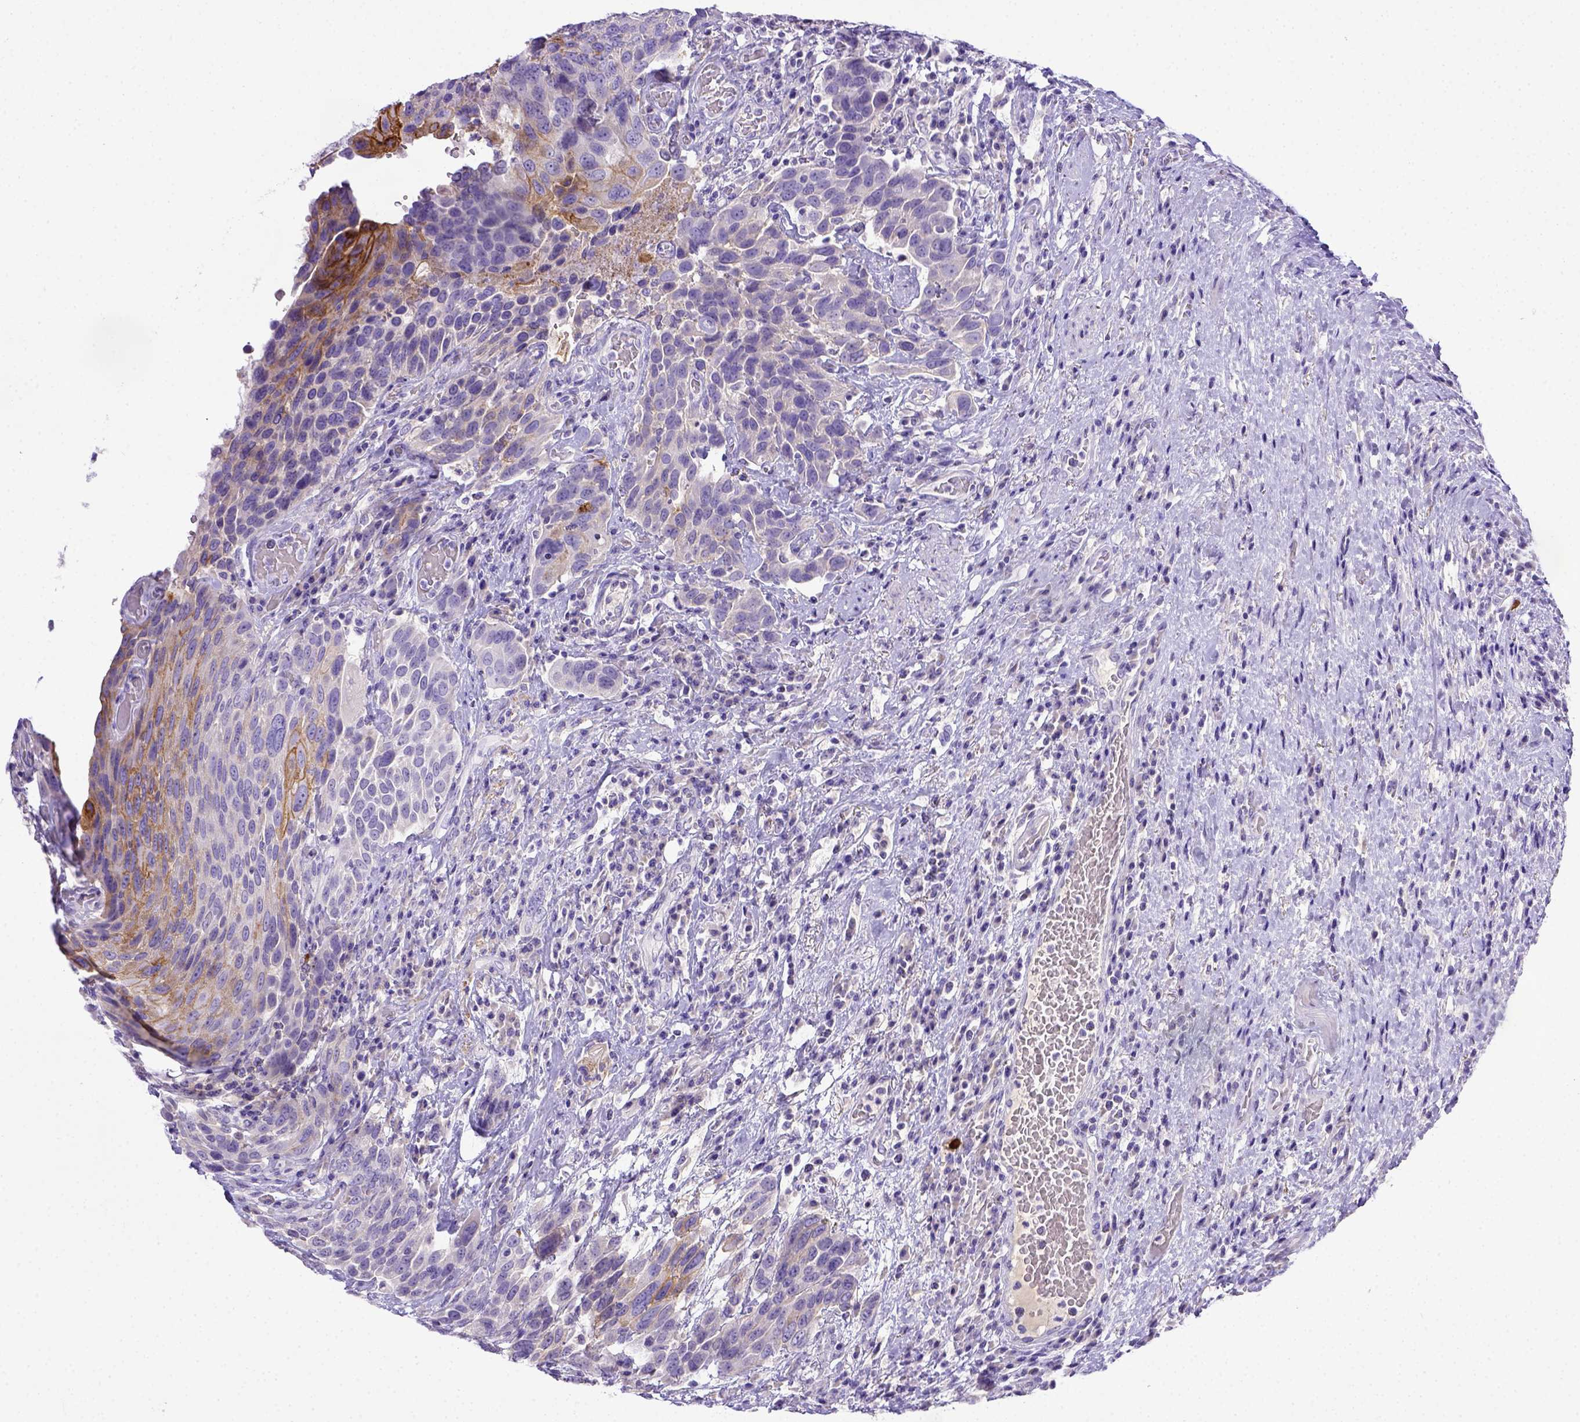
{"staining": {"intensity": "moderate", "quantity": "<25%", "location": "cytoplasmic/membranous"}, "tissue": "urothelial cancer", "cell_type": "Tumor cells", "image_type": "cancer", "snomed": [{"axis": "morphology", "description": "Urothelial carcinoma, High grade"}, {"axis": "topography", "description": "Urinary bladder"}], "caption": "Tumor cells show low levels of moderate cytoplasmic/membranous staining in about <25% of cells in human urothelial carcinoma (high-grade). The protein is shown in brown color, while the nuclei are stained blue.", "gene": "BTN1A1", "patient": {"sex": "female", "age": 70}}